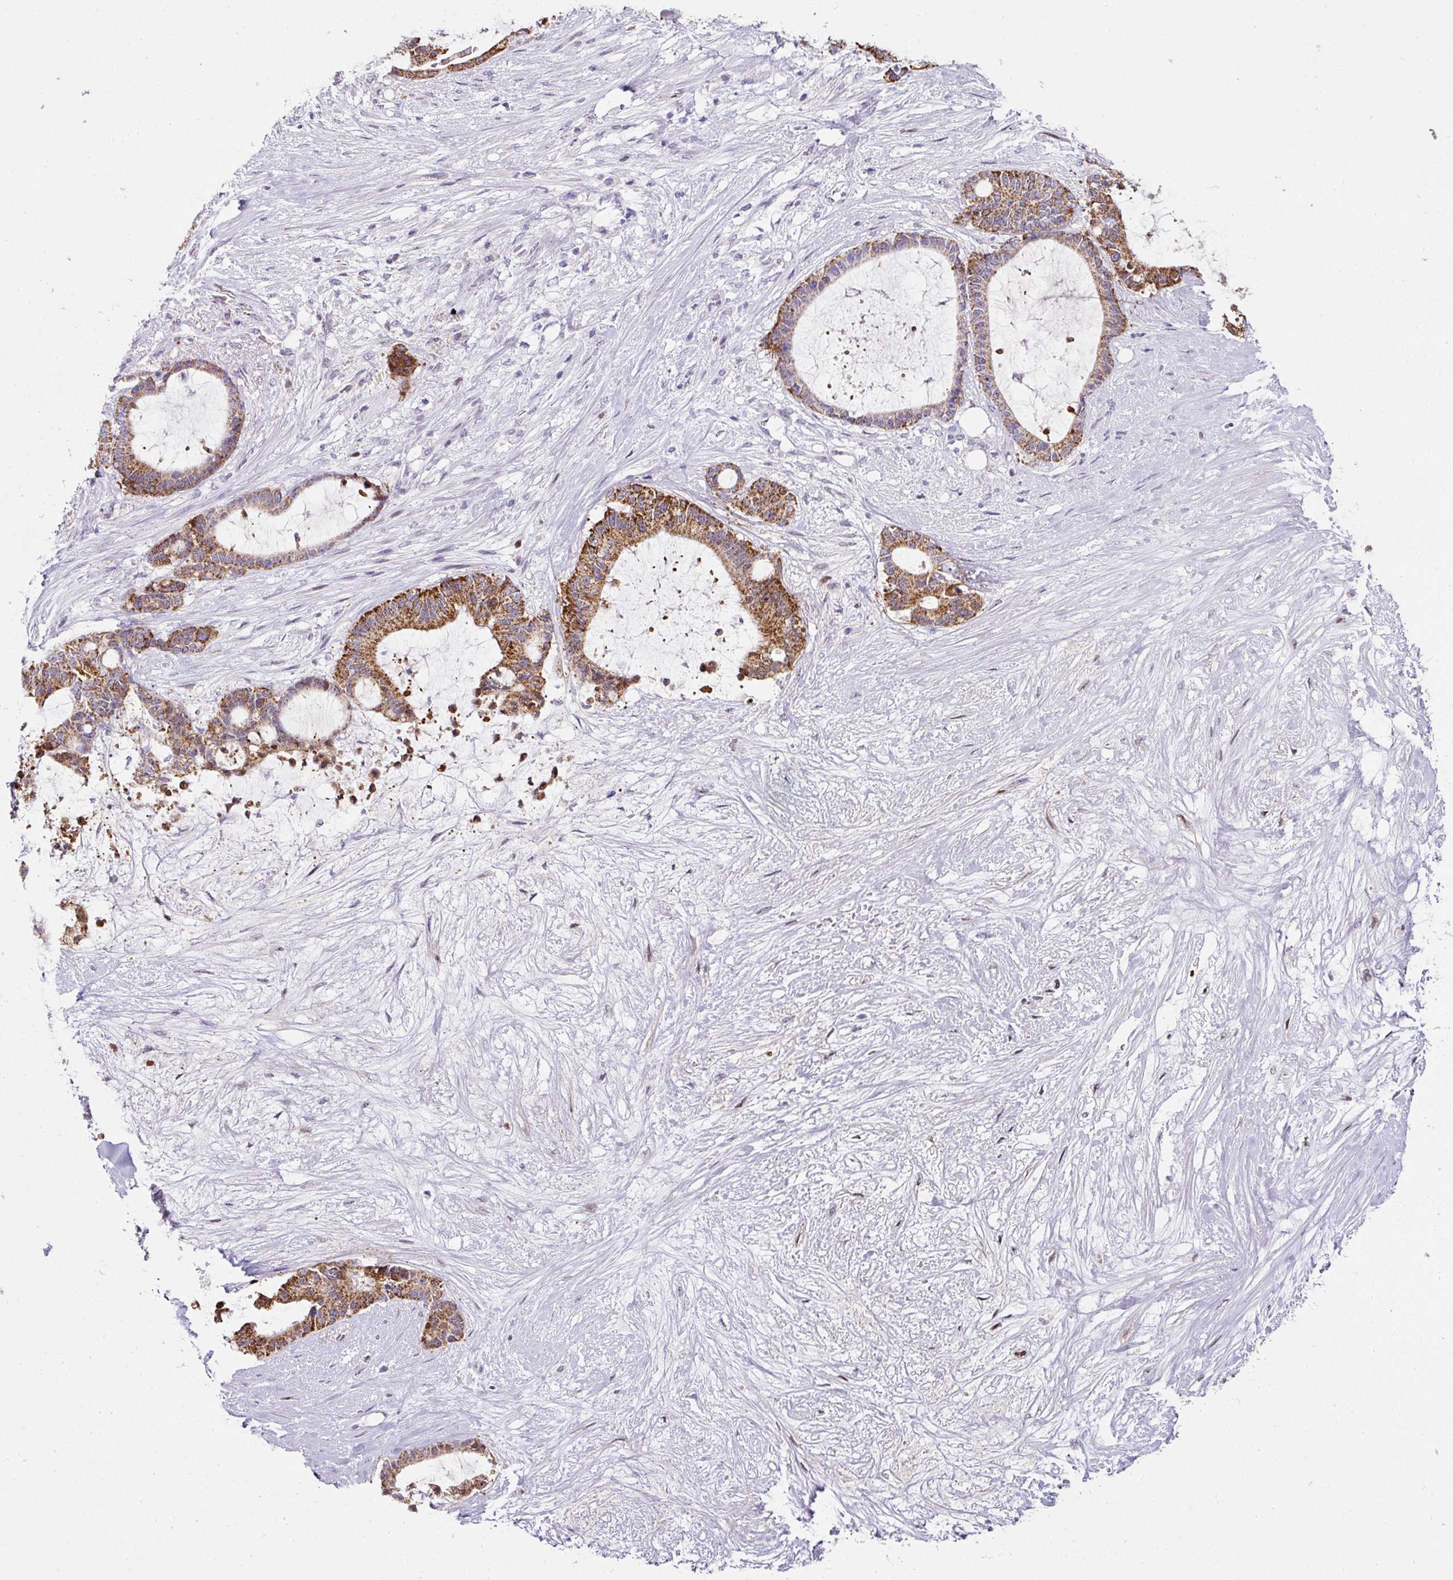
{"staining": {"intensity": "strong", "quantity": ">75%", "location": "cytoplasmic/membranous"}, "tissue": "liver cancer", "cell_type": "Tumor cells", "image_type": "cancer", "snomed": [{"axis": "morphology", "description": "Normal tissue, NOS"}, {"axis": "morphology", "description": "Cholangiocarcinoma"}, {"axis": "topography", "description": "Liver"}, {"axis": "topography", "description": "Peripheral nerve tissue"}], "caption": "Tumor cells display high levels of strong cytoplasmic/membranous expression in approximately >75% of cells in cholangiocarcinoma (liver). Nuclei are stained in blue.", "gene": "ANKRD18A", "patient": {"sex": "female", "age": 73}}